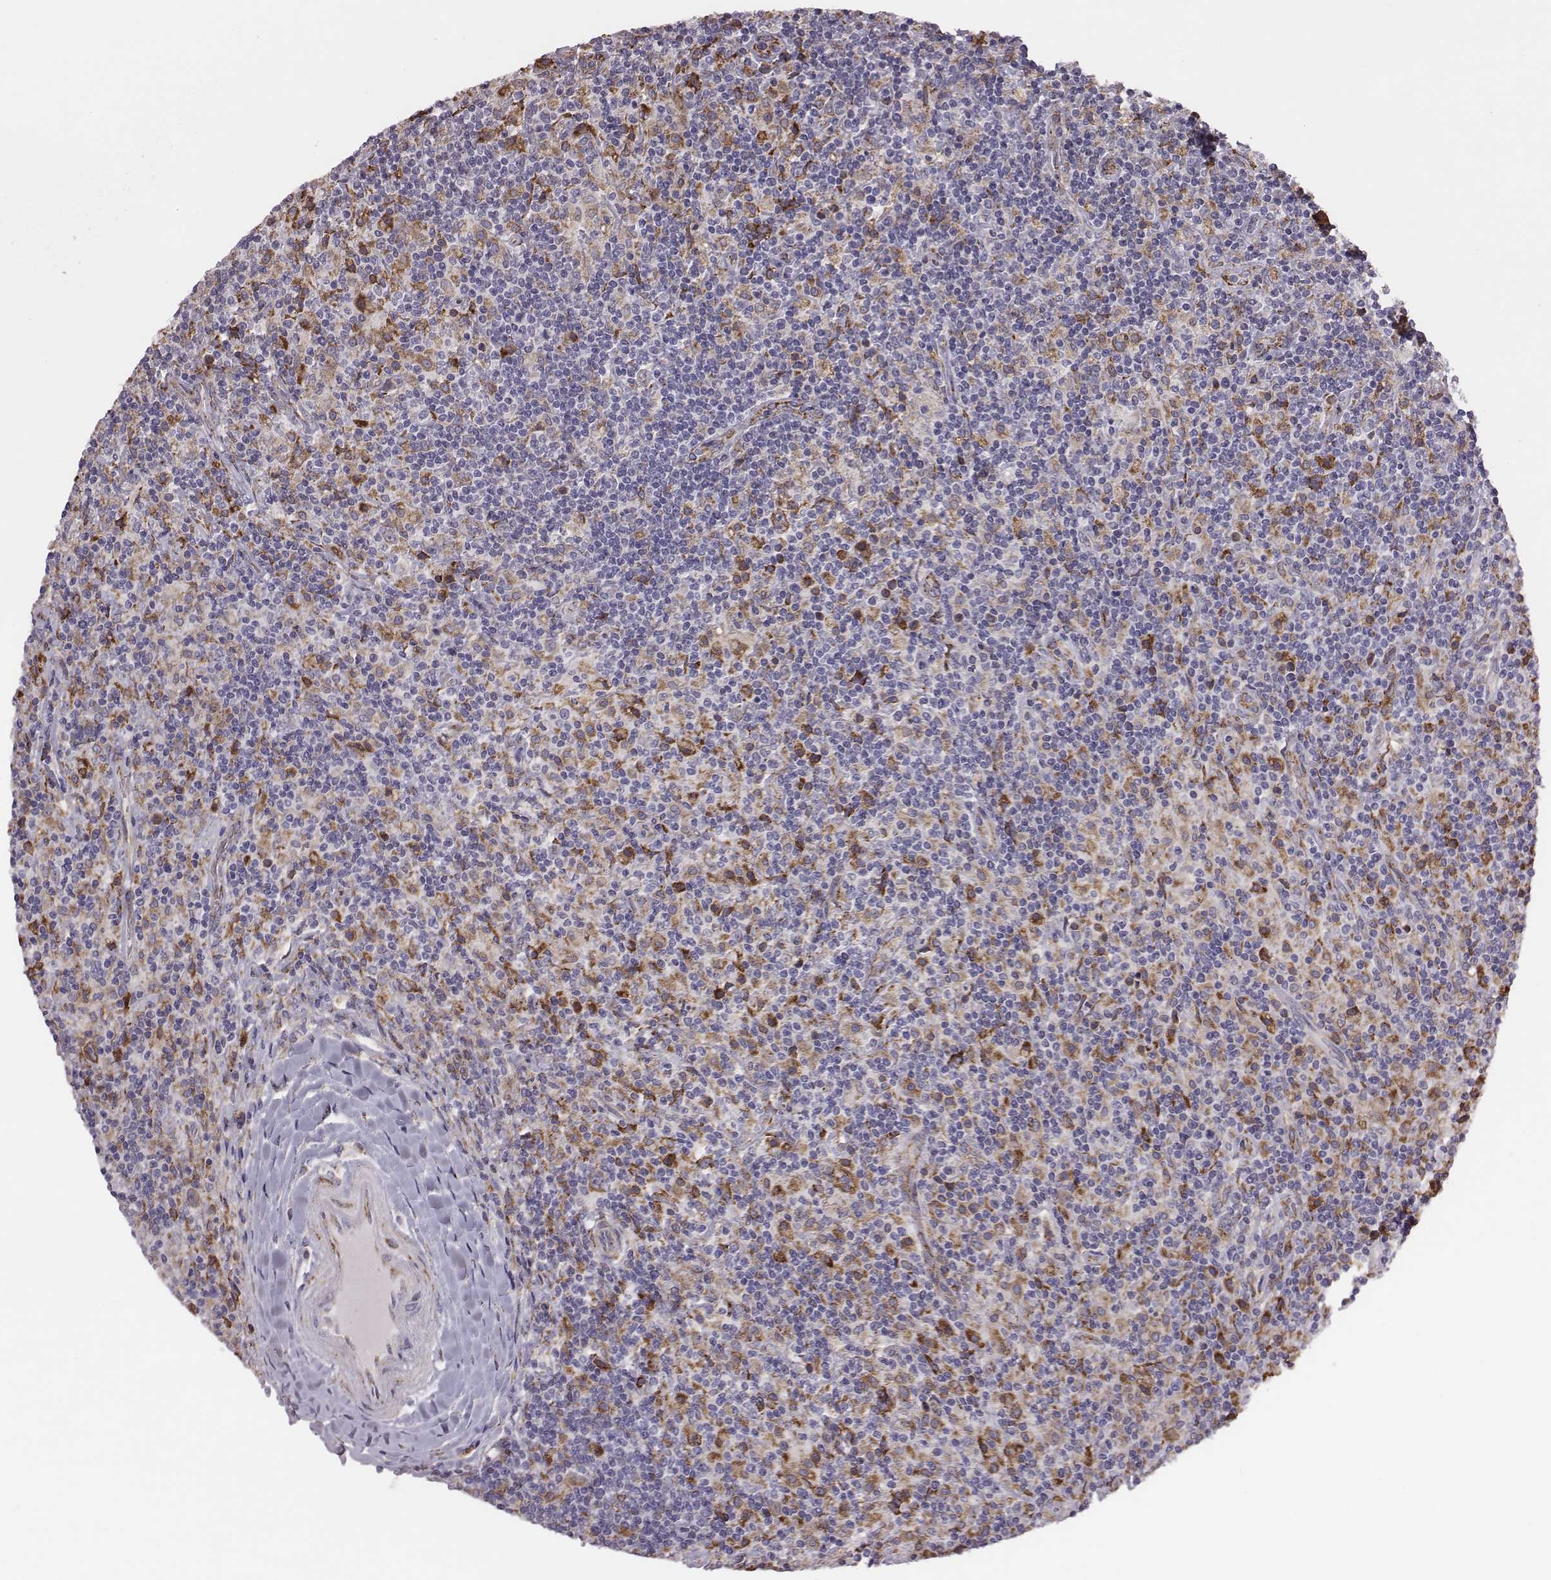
{"staining": {"intensity": "moderate", "quantity": "<25%", "location": "cytoplasmic/membranous"}, "tissue": "lymphoma", "cell_type": "Tumor cells", "image_type": "cancer", "snomed": [{"axis": "morphology", "description": "Hodgkin's disease, NOS"}, {"axis": "topography", "description": "Lymph node"}], "caption": "A low amount of moderate cytoplasmic/membranous staining is seen in about <25% of tumor cells in Hodgkin's disease tissue.", "gene": "SELENOI", "patient": {"sex": "male", "age": 70}}